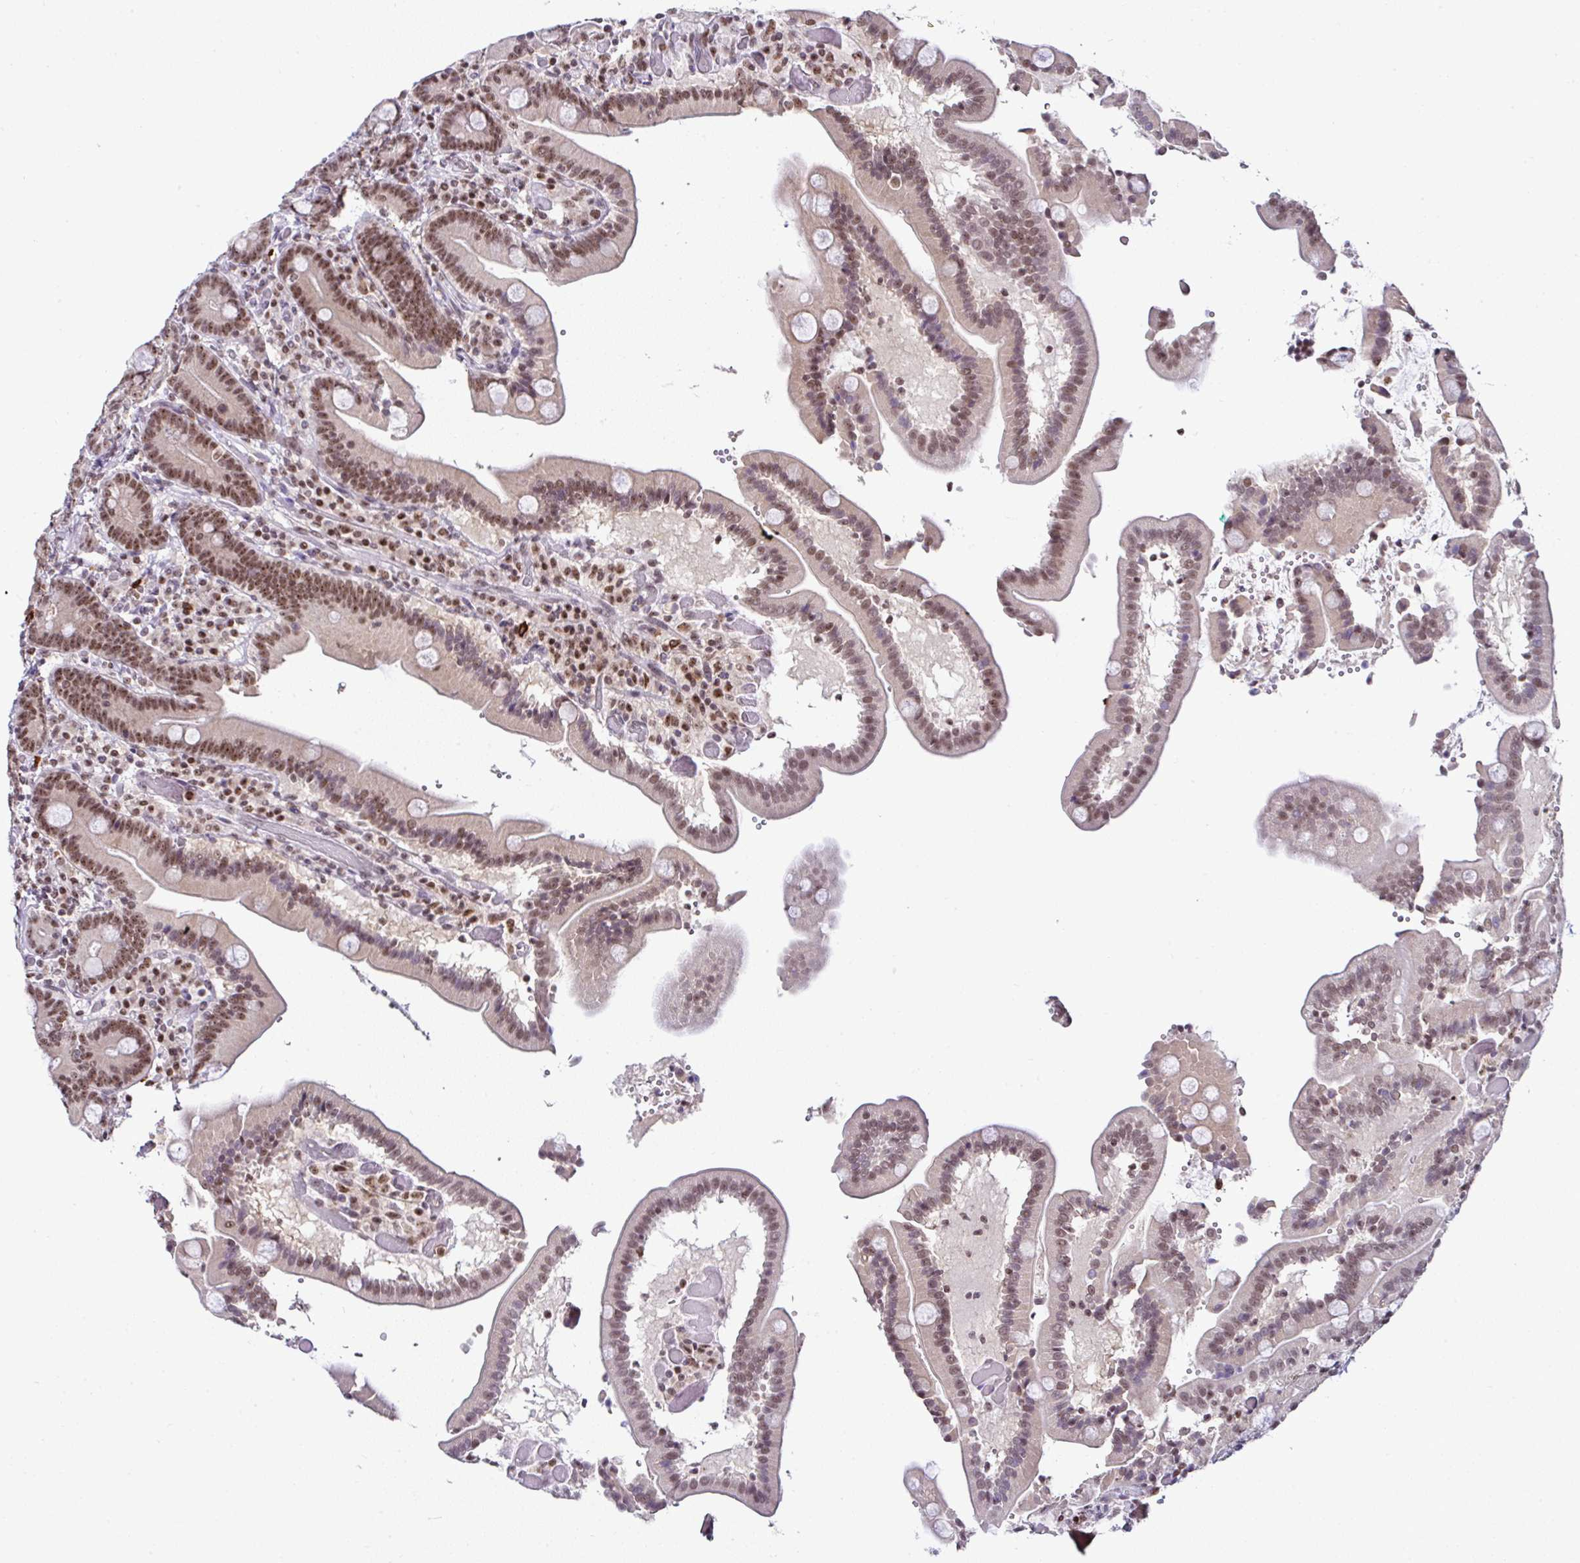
{"staining": {"intensity": "moderate", "quantity": ">75%", "location": "nuclear"}, "tissue": "duodenum", "cell_type": "Glandular cells", "image_type": "normal", "snomed": [{"axis": "morphology", "description": "Normal tissue, NOS"}, {"axis": "topography", "description": "Duodenum"}], "caption": "This image demonstrates immunohistochemistry (IHC) staining of normal duodenum, with medium moderate nuclear positivity in about >75% of glandular cells.", "gene": "PTPN2", "patient": {"sex": "female", "age": 62}}